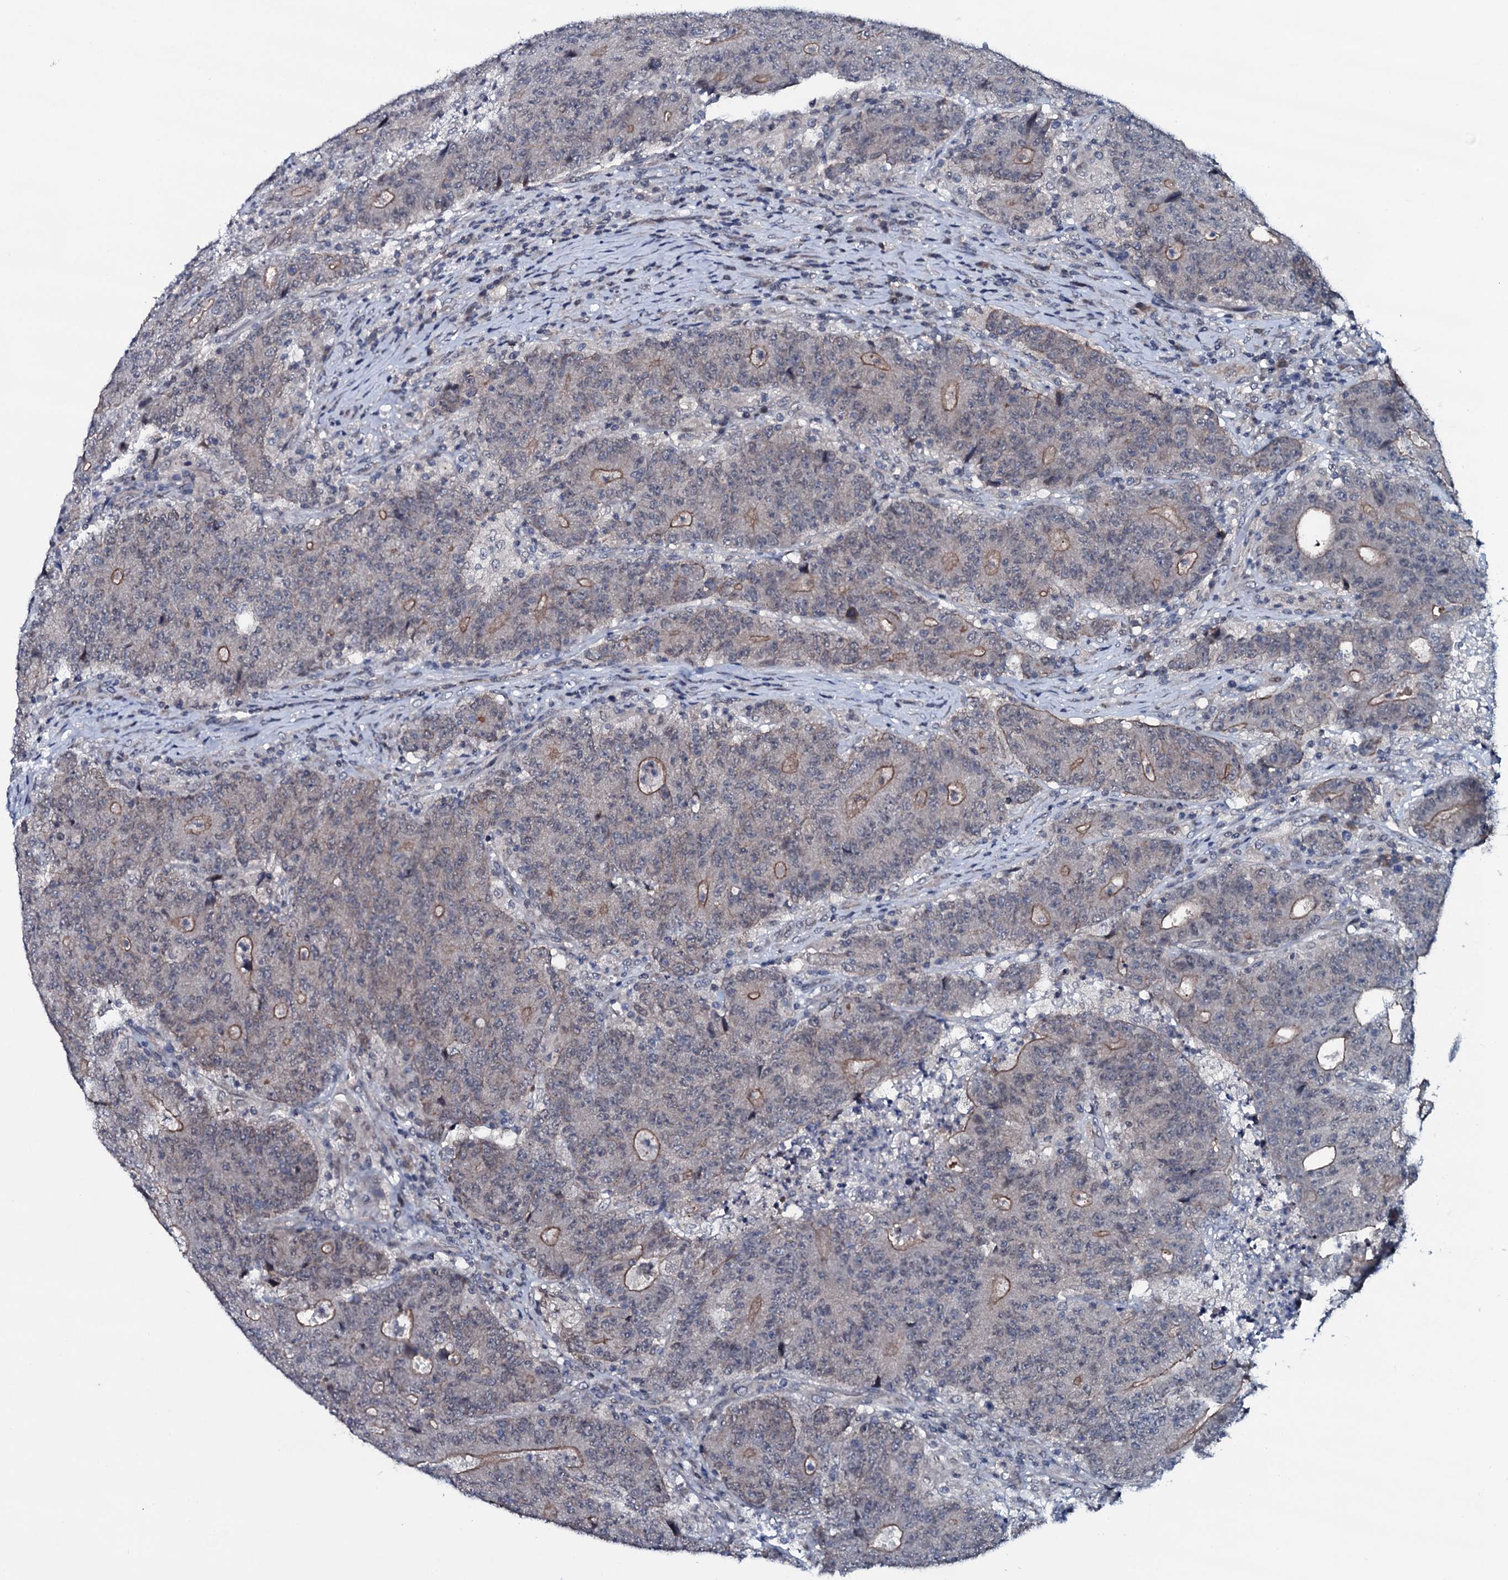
{"staining": {"intensity": "moderate", "quantity": "<25%", "location": "cytoplasmic/membranous"}, "tissue": "colorectal cancer", "cell_type": "Tumor cells", "image_type": "cancer", "snomed": [{"axis": "morphology", "description": "Adenocarcinoma, NOS"}, {"axis": "topography", "description": "Colon"}], "caption": "A brown stain highlights moderate cytoplasmic/membranous staining of a protein in human adenocarcinoma (colorectal) tumor cells.", "gene": "OGFOD2", "patient": {"sex": "female", "age": 75}}